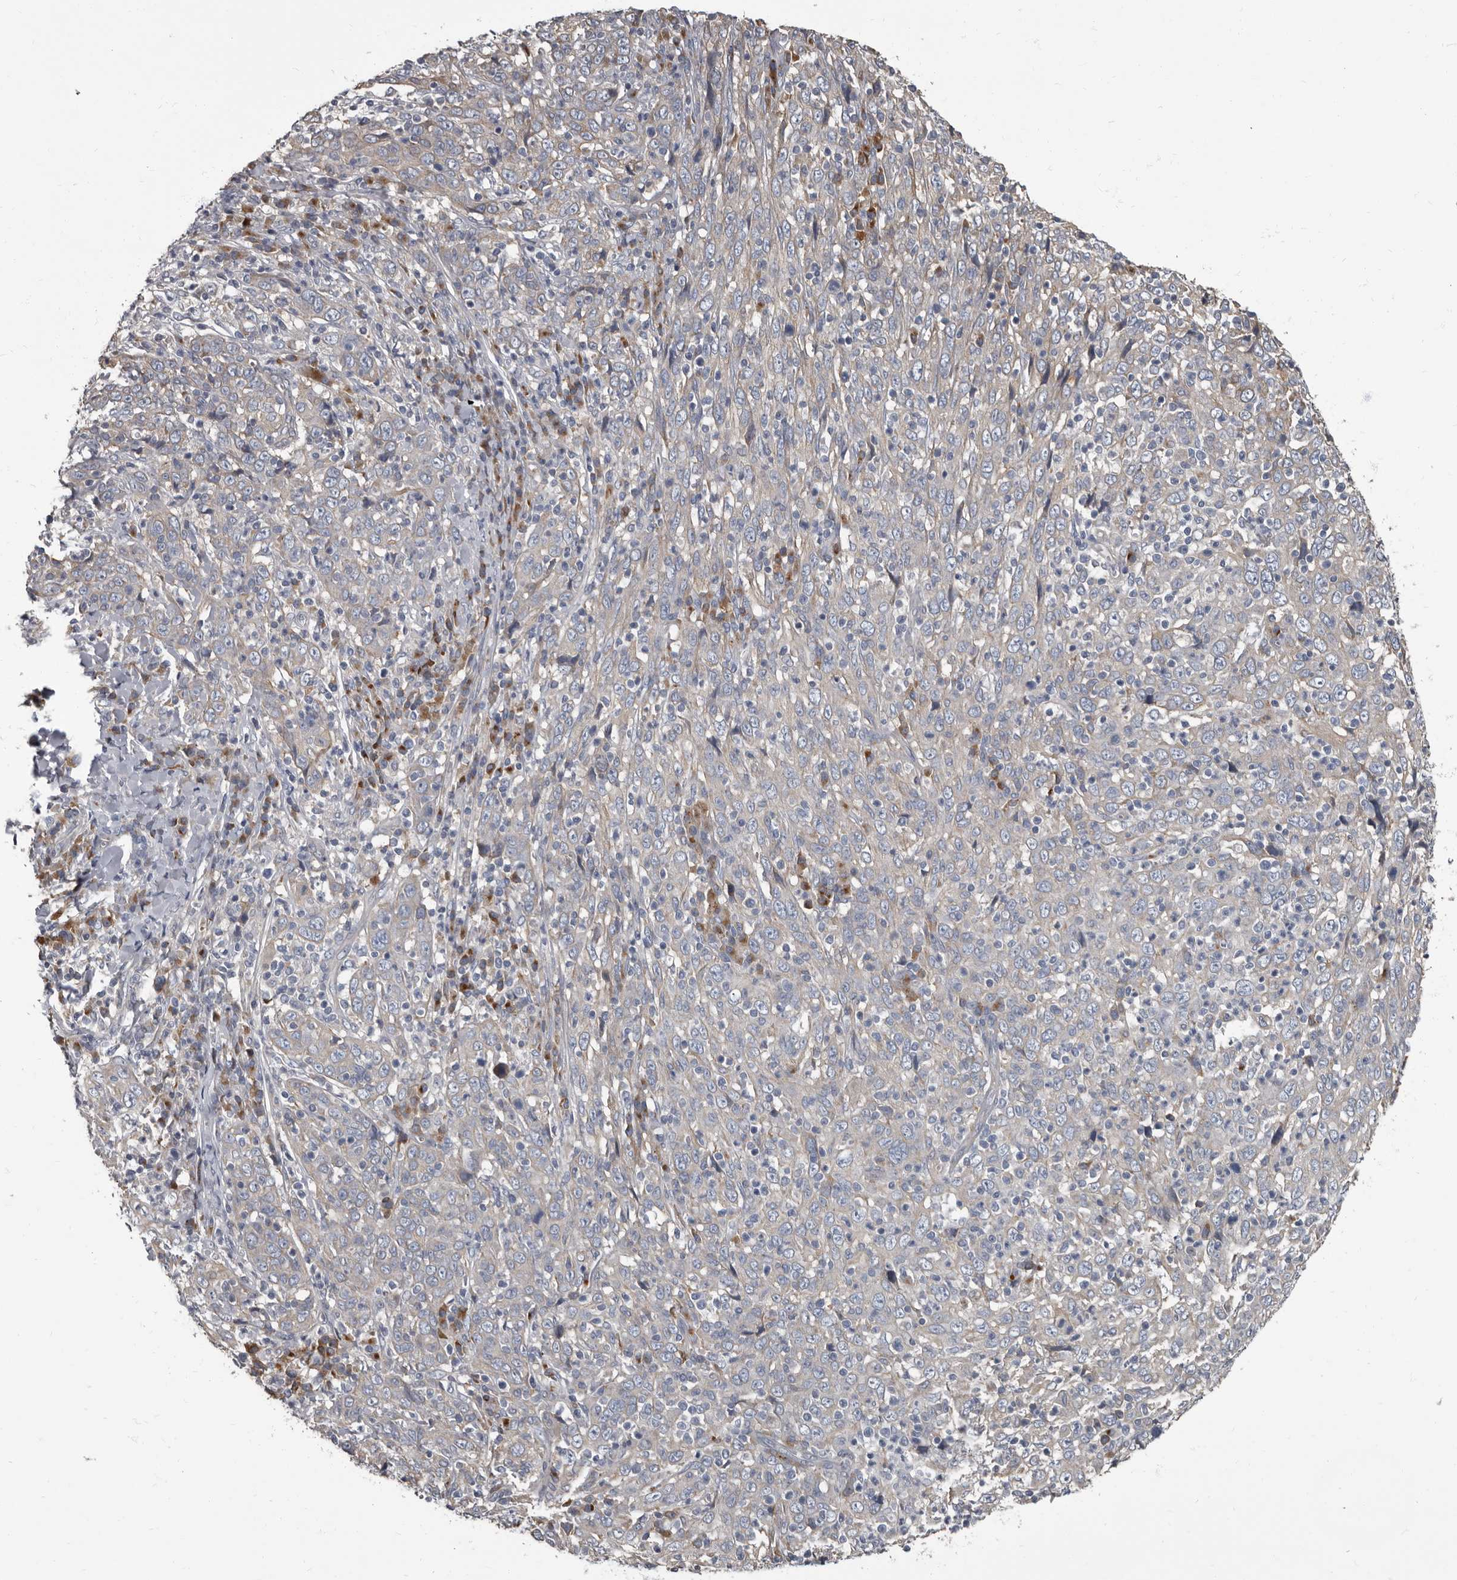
{"staining": {"intensity": "weak", "quantity": "<25%", "location": "cytoplasmic/membranous"}, "tissue": "cervical cancer", "cell_type": "Tumor cells", "image_type": "cancer", "snomed": [{"axis": "morphology", "description": "Squamous cell carcinoma, NOS"}, {"axis": "topography", "description": "Cervix"}], "caption": "Tumor cells are negative for protein expression in human cervical squamous cell carcinoma. (Immunohistochemistry (ihc), brightfield microscopy, high magnification).", "gene": "TPD52L1", "patient": {"sex": "female", "age": 46}}